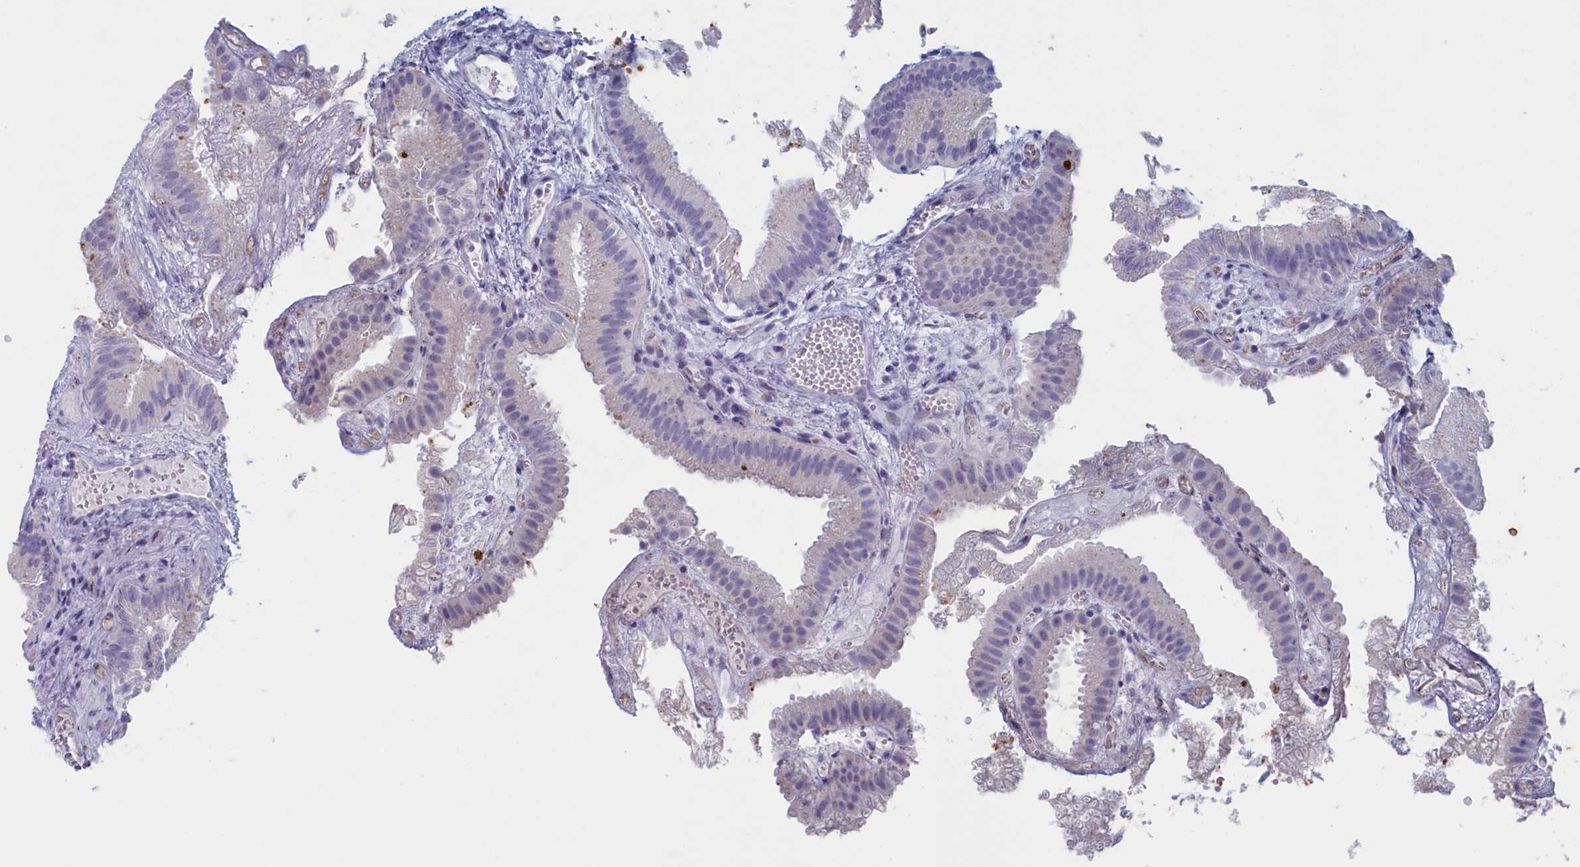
{"staining": {"intensity": "negative", "quantity": "none", "location": "none"}, "tissue": "gallbladder", "cell_type": "Glandular cells", "image_type": "normal", "snomed": [{"axis": "morphology", "description": "Normal tissue, NOS"}, {"axis": "topography", "description": "Gallbladder"}], "caption": "Glandular cells show no significant positivity in normal gallbladder.", "gene": "WDR76", "patient": {"sex": "female", "age": 30}}